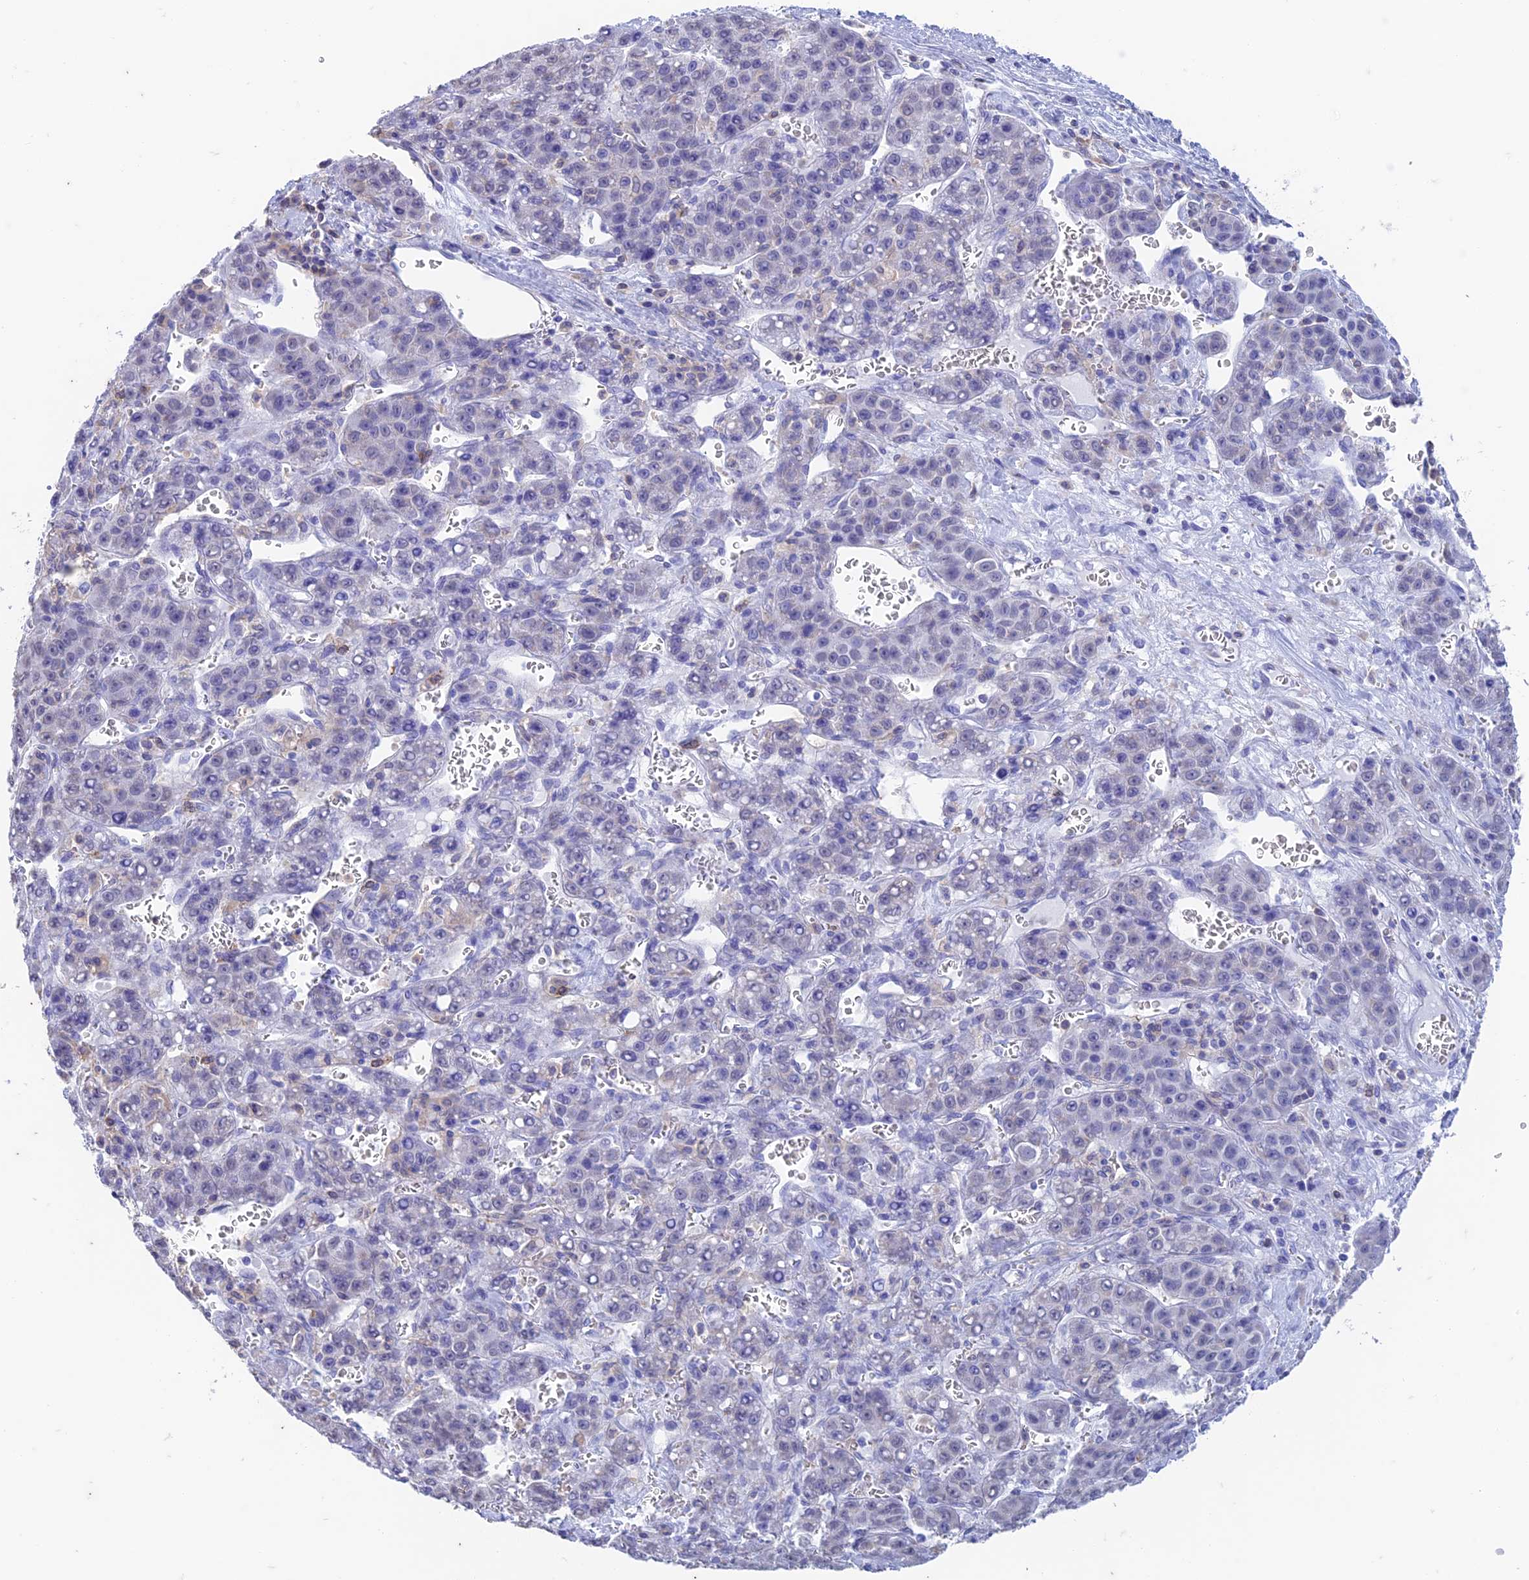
{"staining": {"intensity": "negative", "quantity": "none", "location": "none"}, "tissue": "liver cancer", "cell_type": "Tumor cells", "image_type": "cancer", "snomed": [{"axis": "morphology", "description": "Carcinoma, Hepatocellular, NOS"}, {"axis": "topography", "description": "Liver"}], "caption": "Immunohistochemical staining of human liver cancer exhibits no significant positivity in tumor cells.", "gene": "FGF7", "patient": {"sex": "female", "age": 53}}